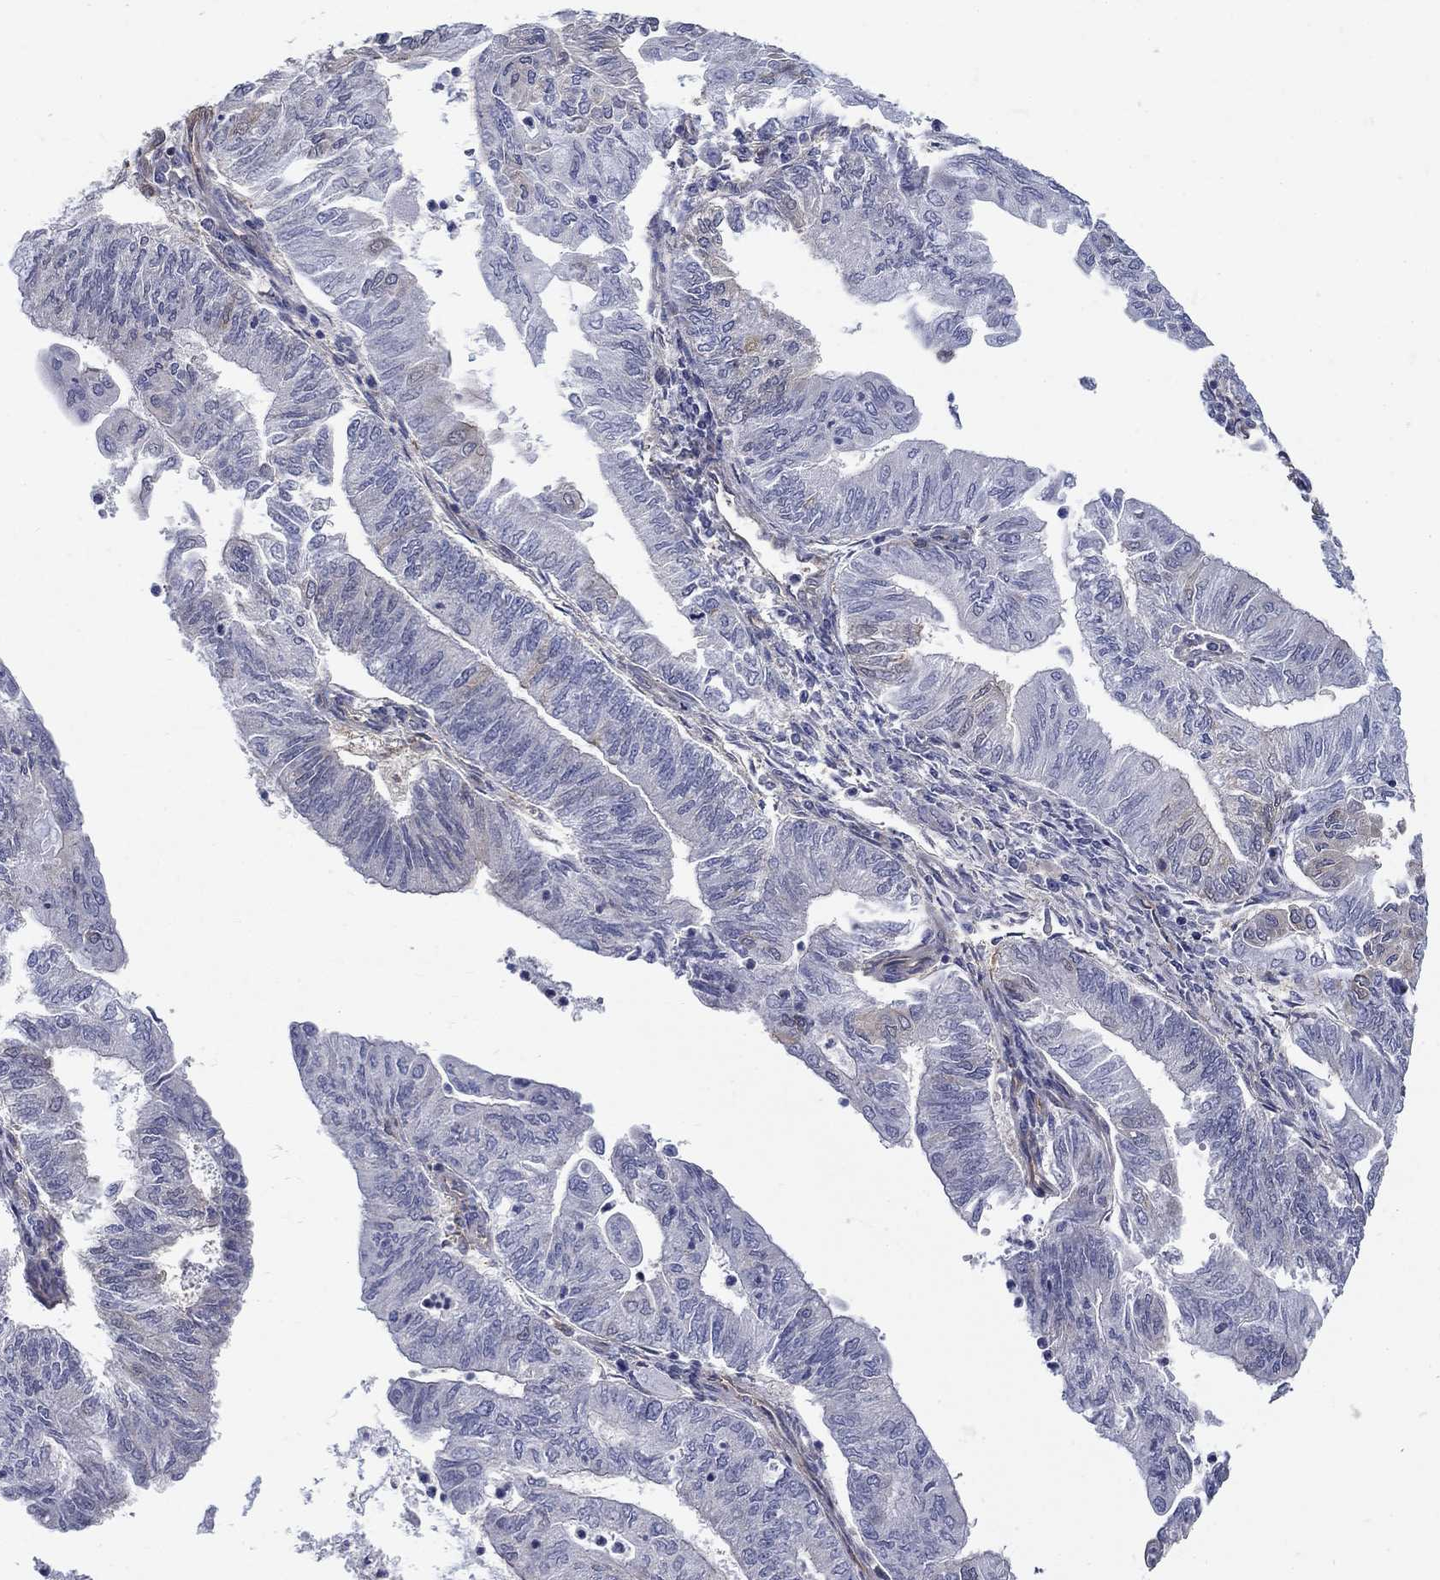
{"staining": {"intensity": "negative", "quantity": "none", "location": "none"}, "tissue": "endometrial cancer", "cell_type": "Tumor cells", "image_type": "cancer", "snomed": [{"axis": "morphology", "description": "Adenocarcinoma, NOS"}, {"axis": "topography", "description": "Endometrium"}], "caption": "Human endometrial adenocarcinoma stained for a protein using IHC shows no staining in tumor cells.", "gene": "DPYSL2", "patient": {"sex": "female", "age": 59}}